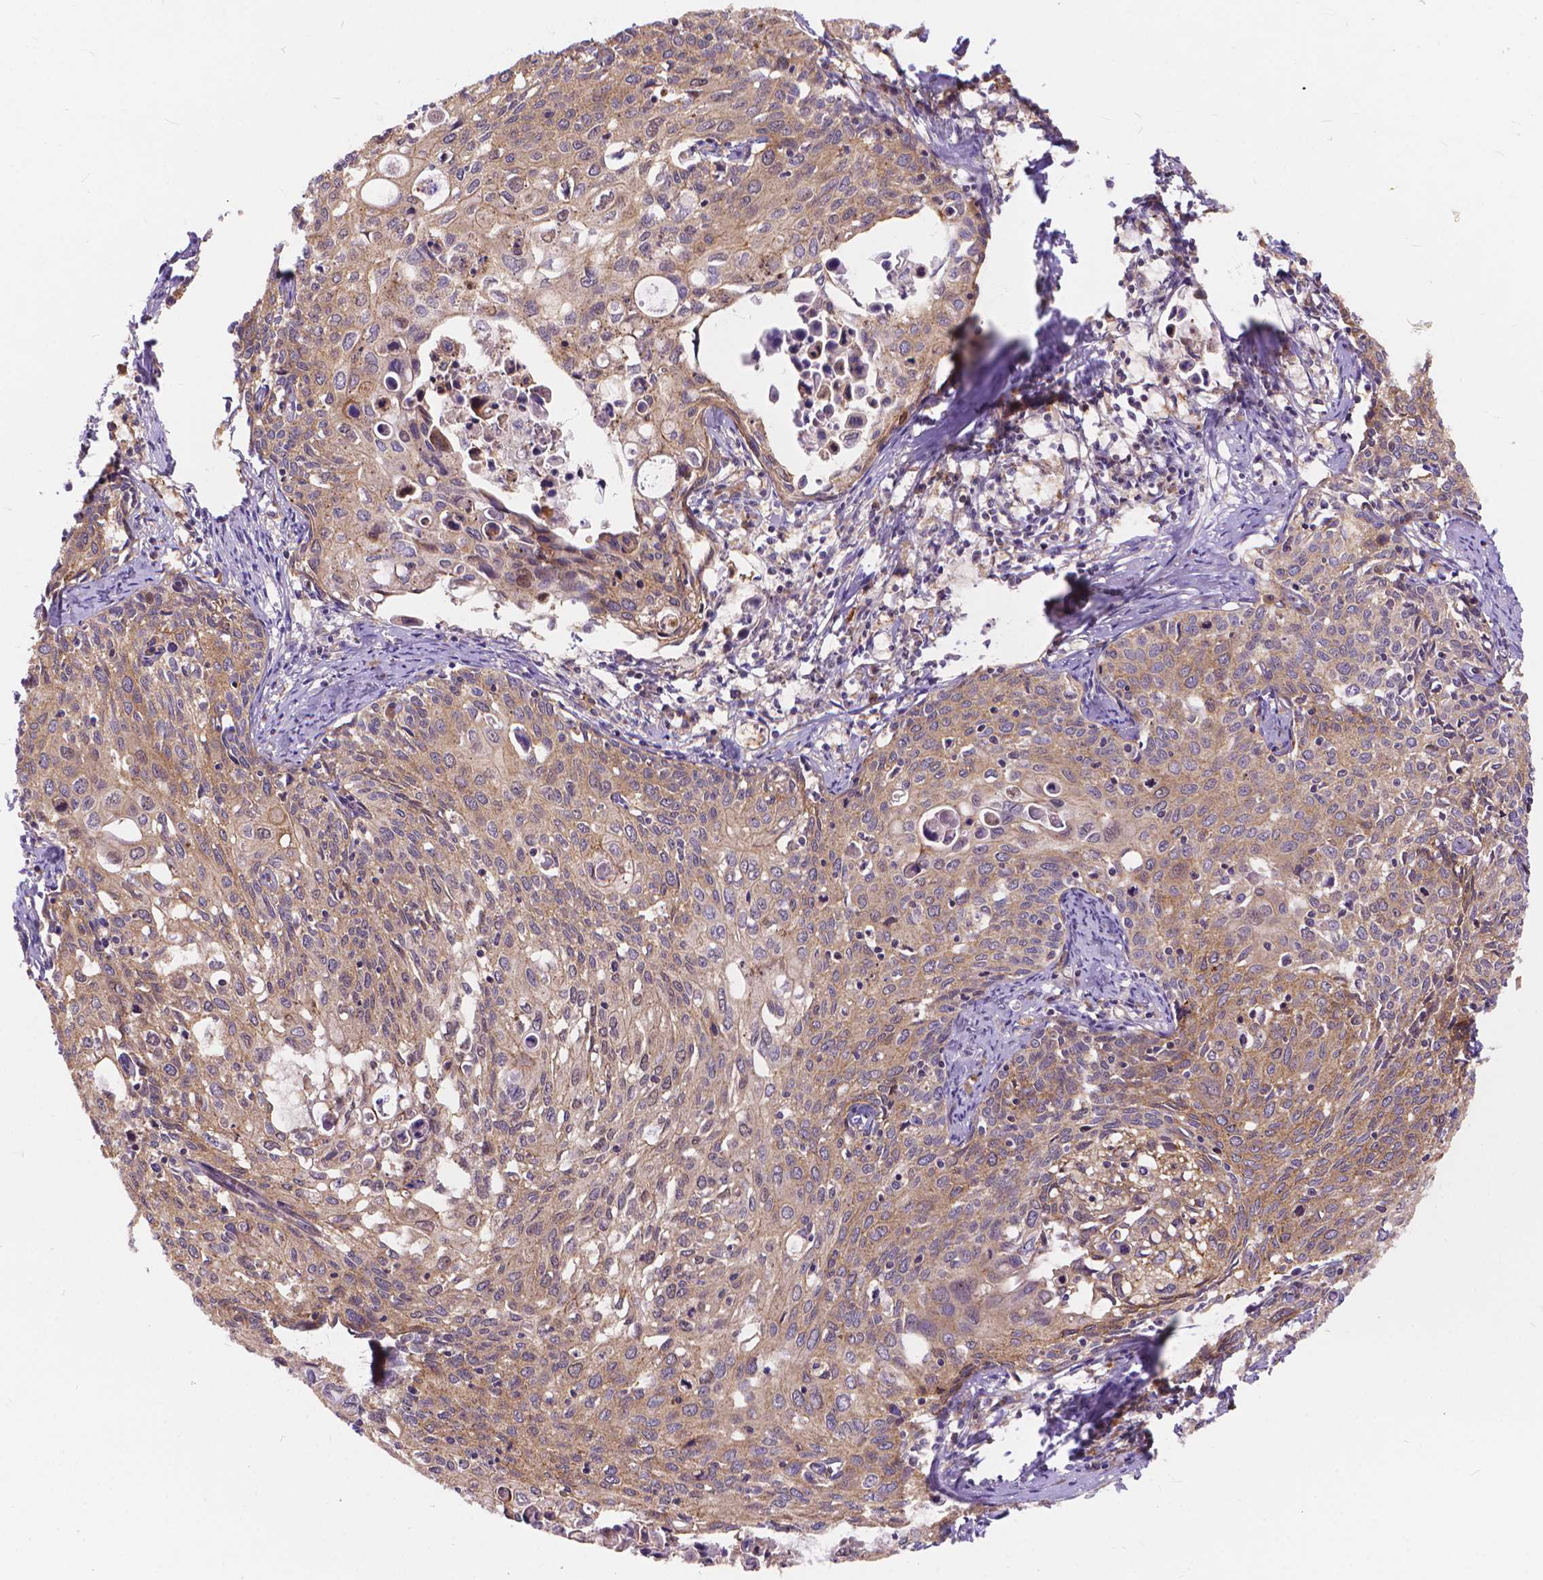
{"staining": {"intensity": "weak", "quantity": ">75%", "location": "cytoplasmic/membranous"}, "tissue": "cervical cancer", "cell_type": "Tumor cells", "image_type": "cancer", "snomed": [{"axis": "morphology", "description": "Squamous cell carcinoma, NOS"}, {"axis": "topography", "description": "Cervix"}], "caption": "An IHC micrograph of neoplastic tissue is shown. Protein staining in brown shows weak cytoplasmic/membranous positivity in cervical squamous cell carcinoma within tumor cells. The protein is shown in brown color, while the nuclei are stained blue.", "gene": "ARAP1", "patient": {"sex": "female", "age": 62}}